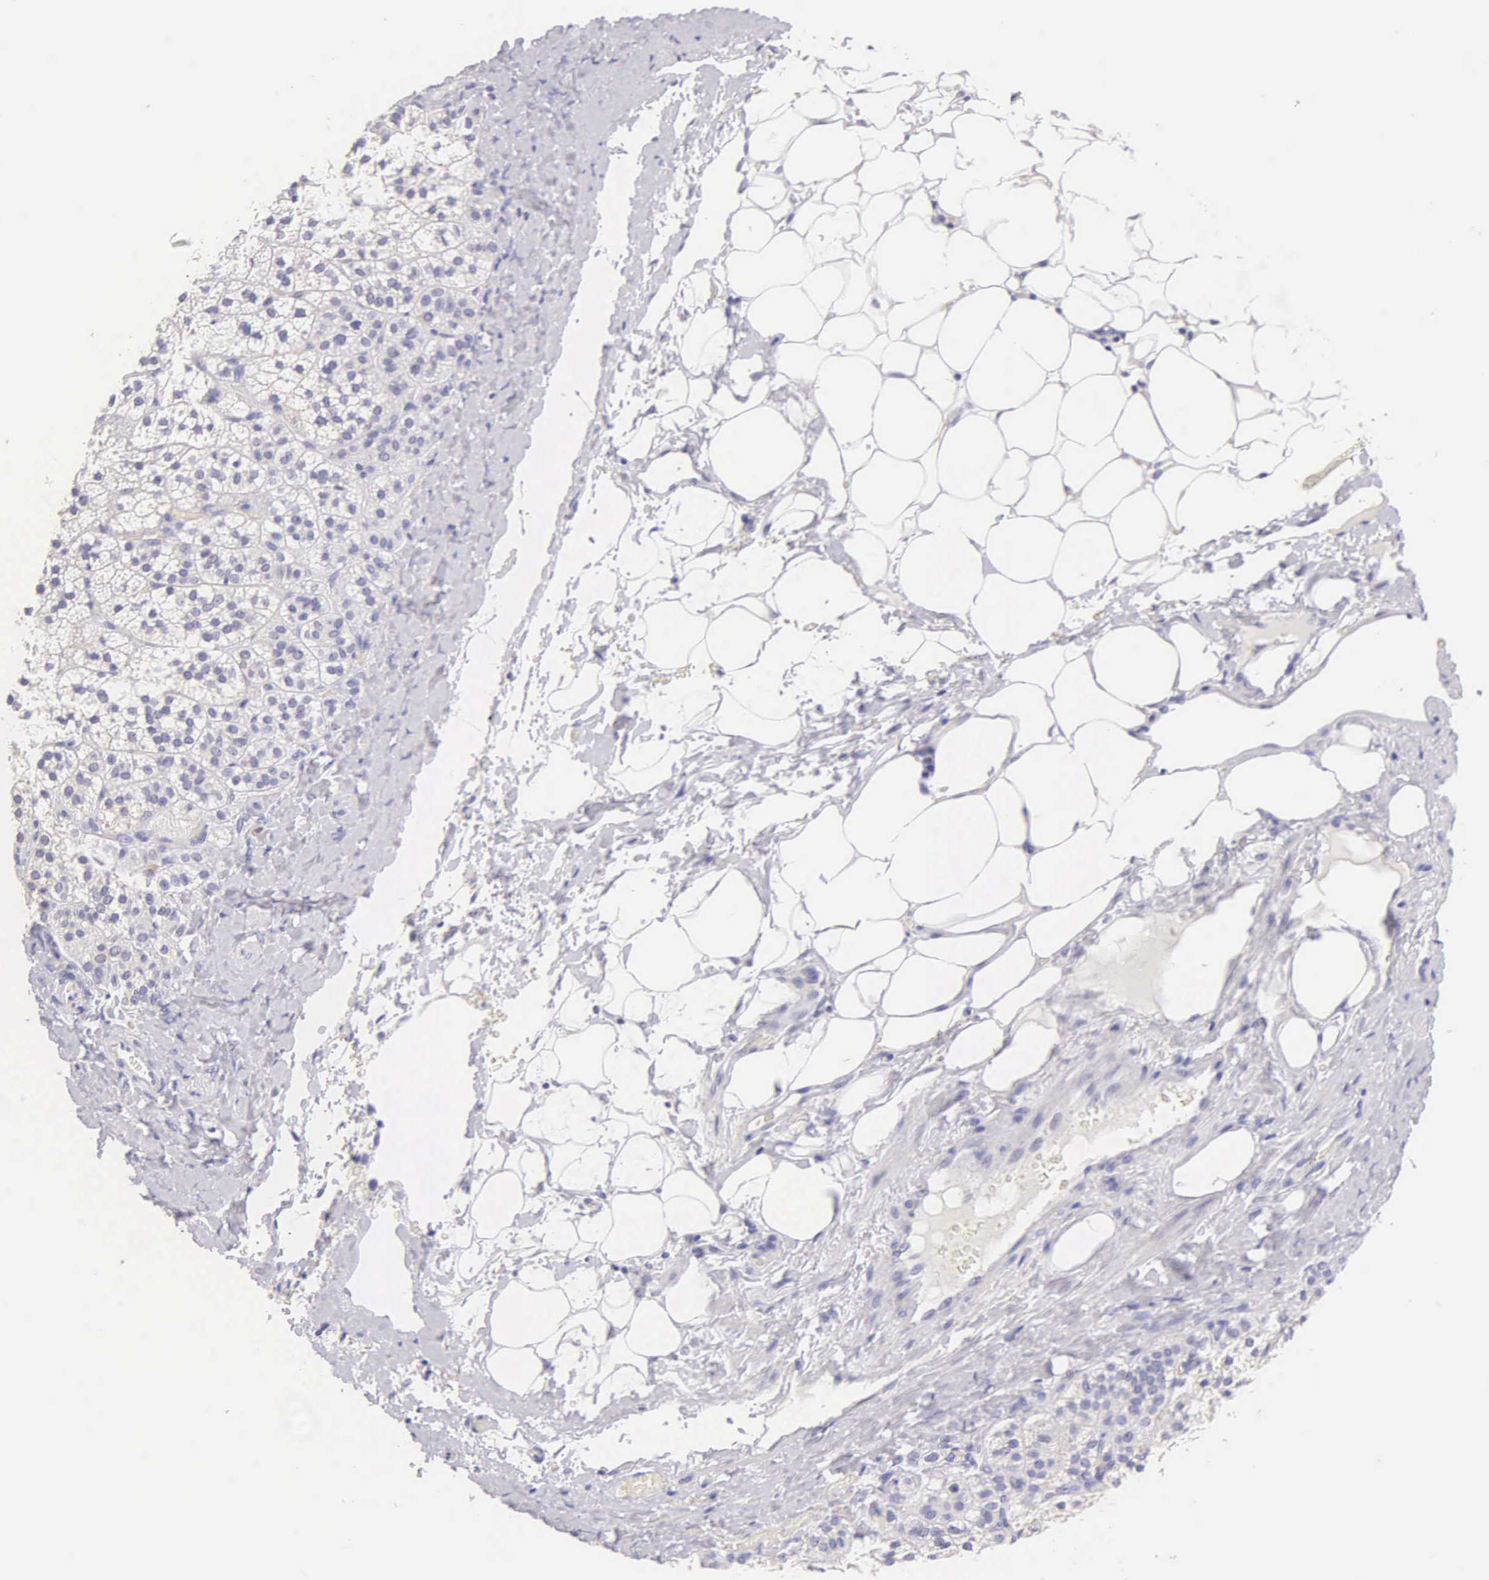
{"staining": {"intensity": "negative", "quantity": "none", "location": "none"}, "tissue": "adrenal gland", "cell_type": "Glandular cells", "image_type": "normal", "snomed": [{"axis": "morphology", "description": "Normal tissue, NOS"}, {"axis": "topography", "description": "Adrenal gland"}], "caption": "Image shows no protein expression in glandular cells of unremarkable adrenal gland.", "gene": "KRT14", "patient": {"sex": "male", "age": 53}}